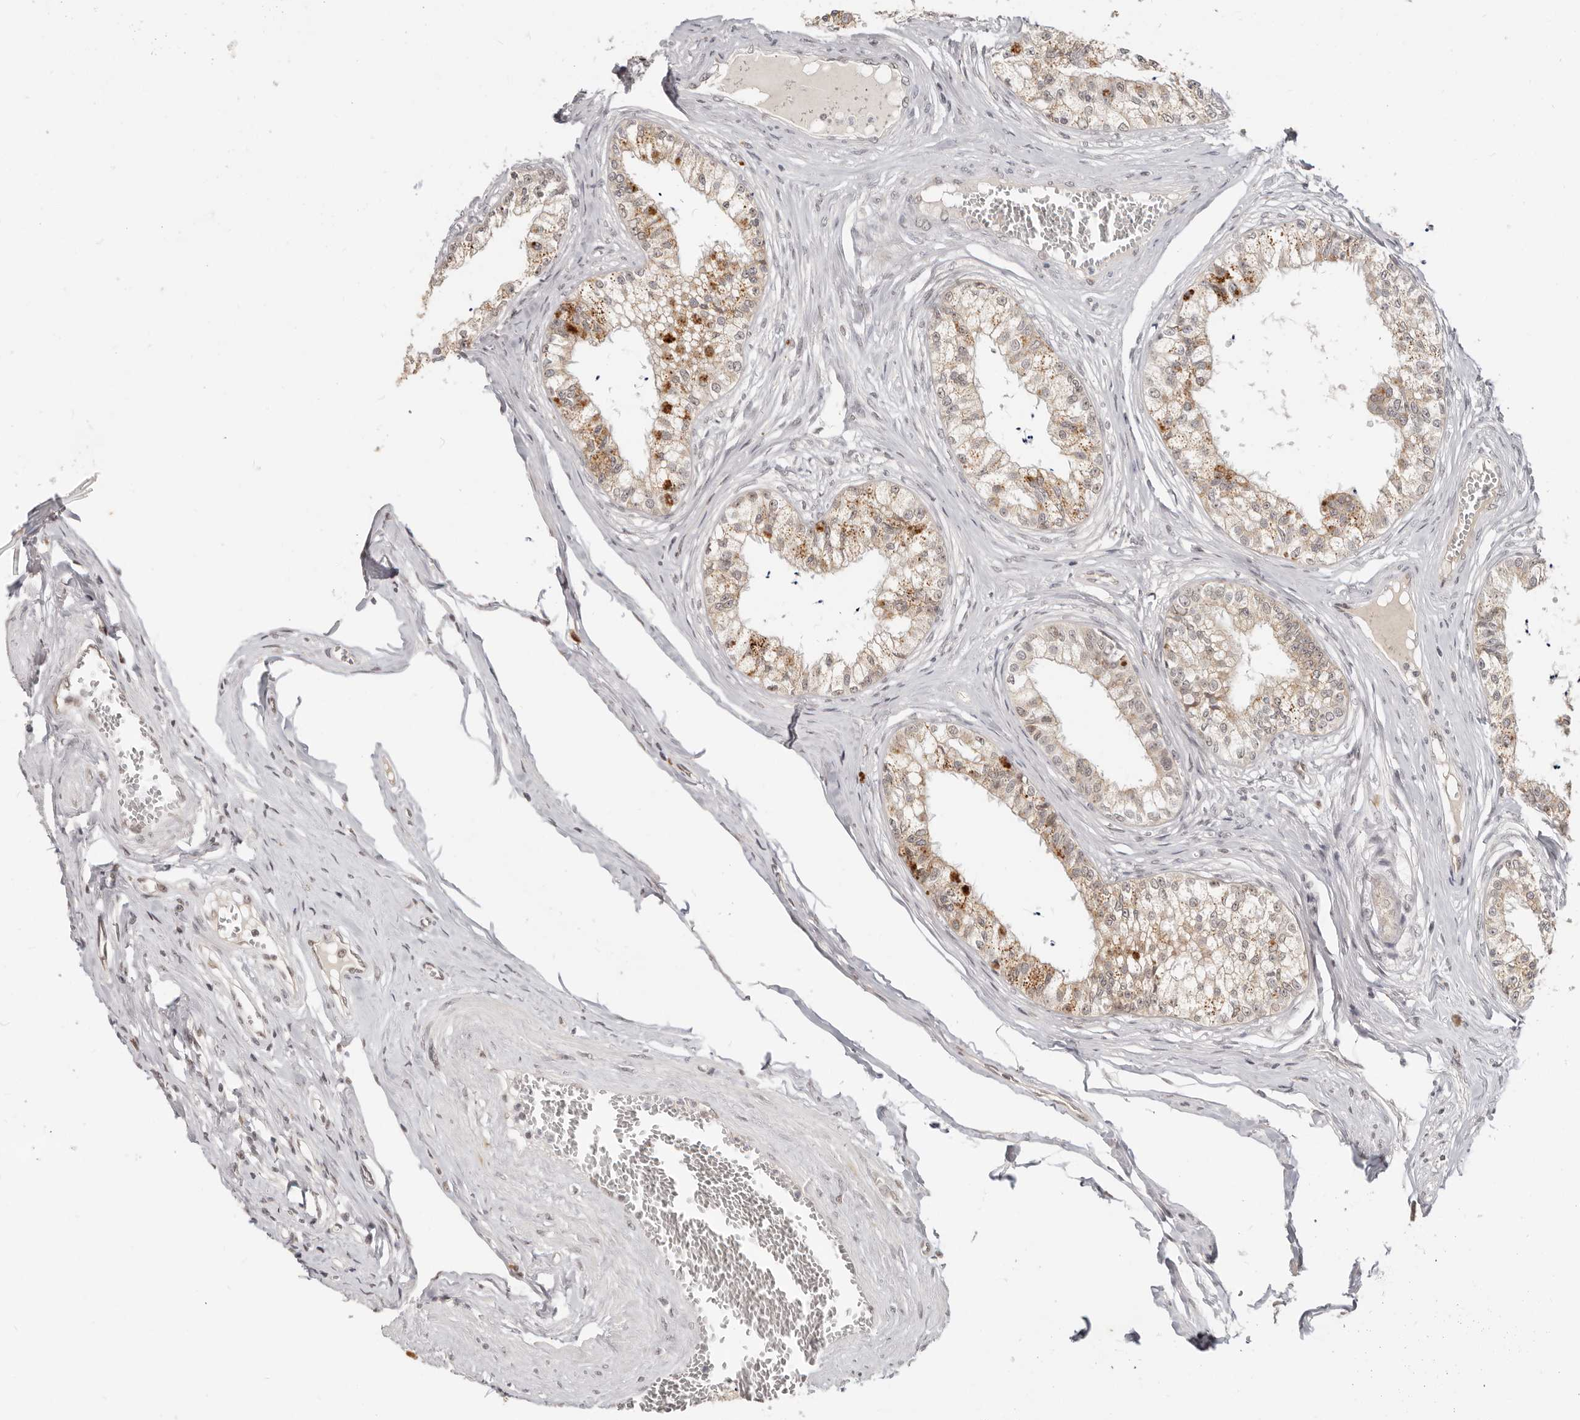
{"staining": {"intensity": "moderate", "quantity": ">75%", "location": "cytoplasmic/membranous,nuclear"}, "tissue": "epididymis", "cell_type": "Glandular cells", "image_type": "normal", "snomed": [{"axis": "morphology", "description": "Normal tissue, NOS"}, {"axis": "topography", "description": "Epididymis"}], "caption": "Immunohistochemistry (IHC) (DAB (3,3'-diaminobenzidine)) staining of unremarkable epididymis shows moderate cytoplasmic/membranous,nuclear protein positivity in about >75% of glandular cells. (brown staining indicates protein expression, while blue staining denotes nuclei).", "gene": "RFC2", "patient": {"sex": "male", "age": 79}}